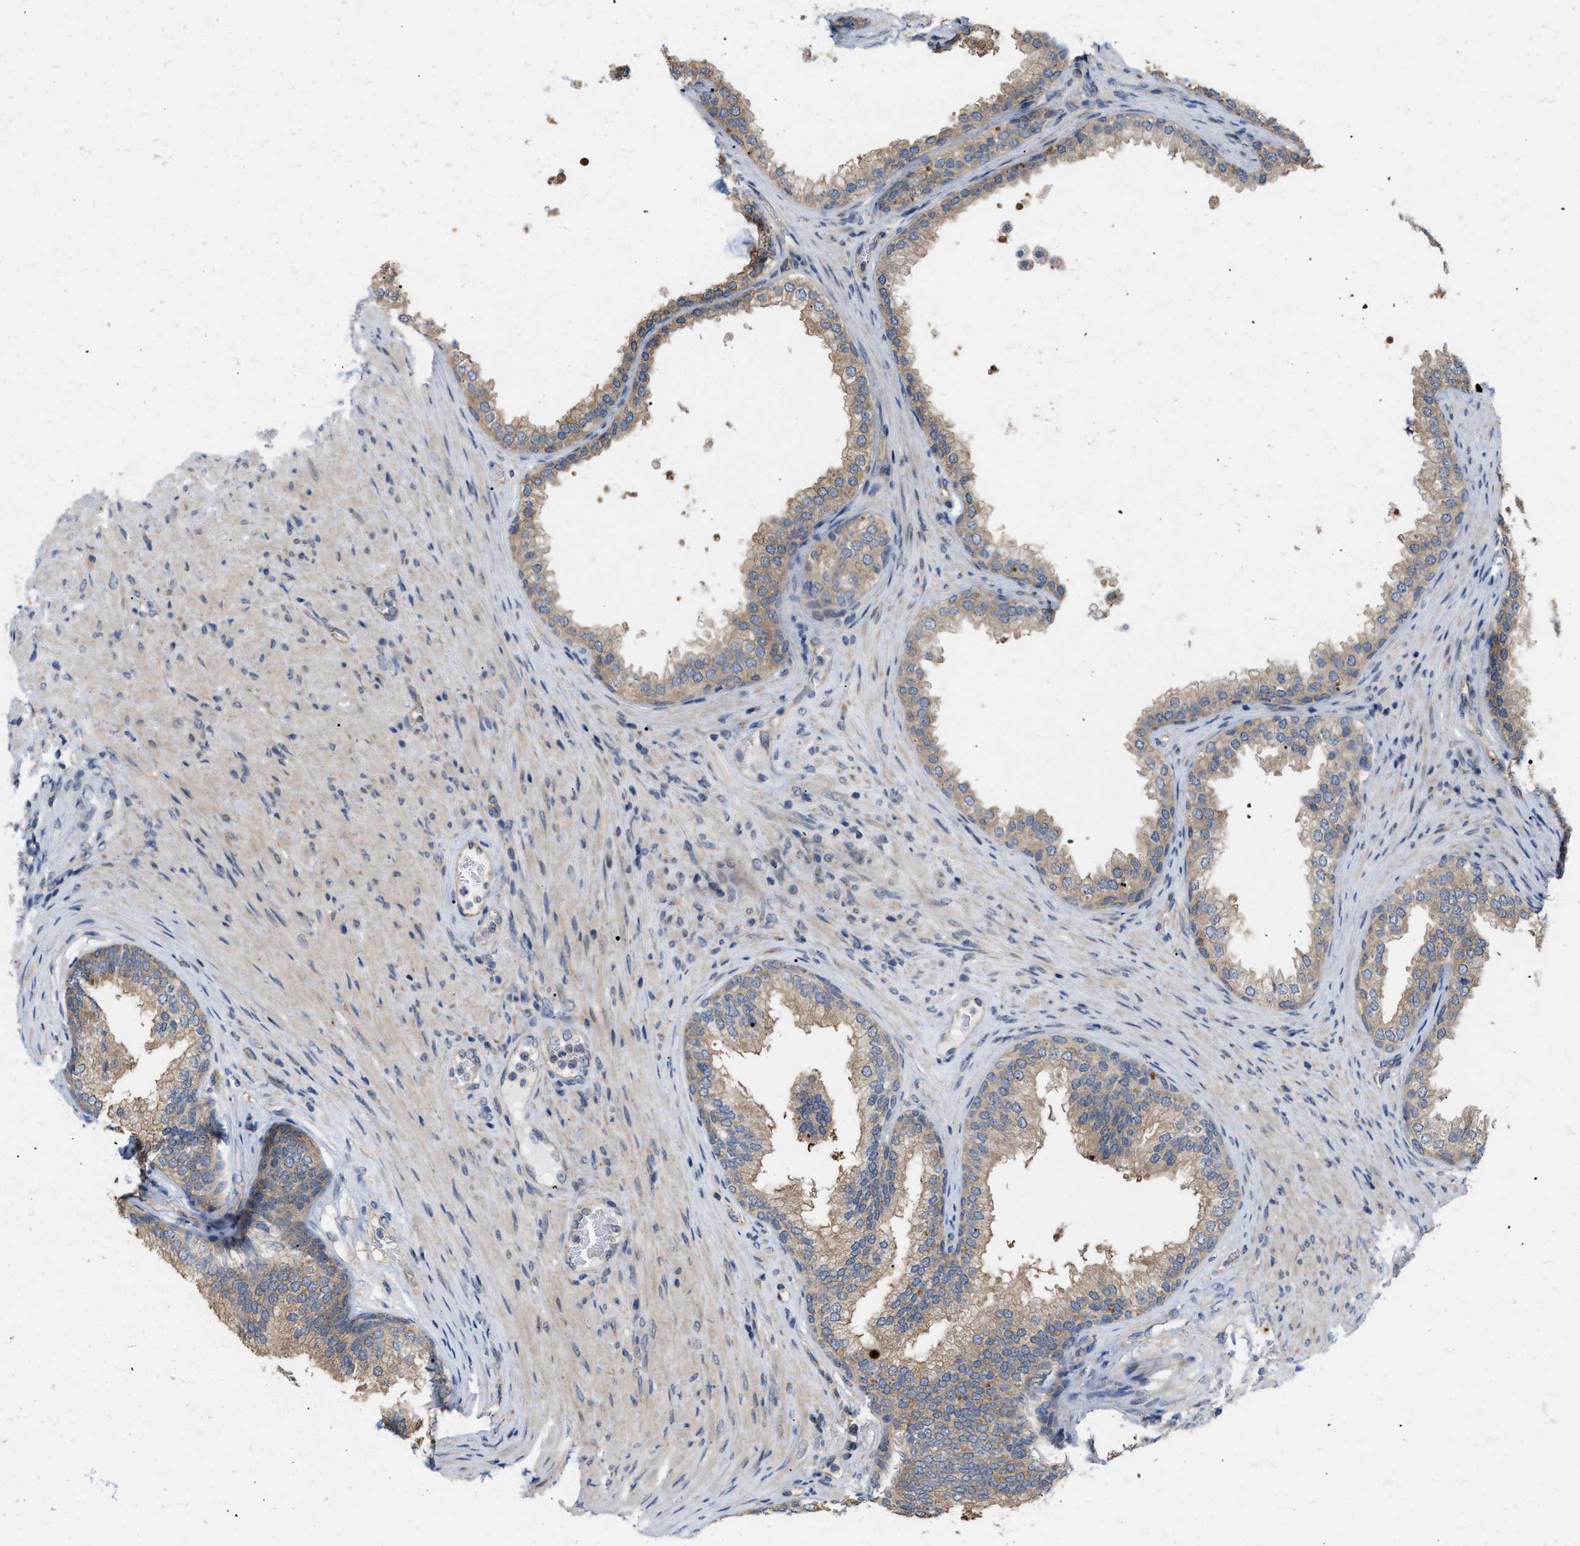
{"staining": {"intensity": "moderate", "quantity": ">75%", "location": "cytoplasmic/membranous"}, "tissue": "prostate", "cell_type": "Glandular cells", "image_type": "normal", "snomed": [{"axis": "morphology", "description": "Normal tissue, NOS"}, {"axis": "topography", "description": "Prostate"}], "caption": "Immunohistochemistry staining of benign prostate, which shows medium levels of moderate cytoplasmic/membranous expression in about >75% of glandular cells indicating moderate cytoplasmic/membranous protein expression. The staining was performed using DAB (3,3'-diaminobenzidine) (brown) for protein detection and nuclei were counterstained in hematoxylin (blue).", "gene": "CSNK1A1", "patient": {"sex": "male", "age": 76}}